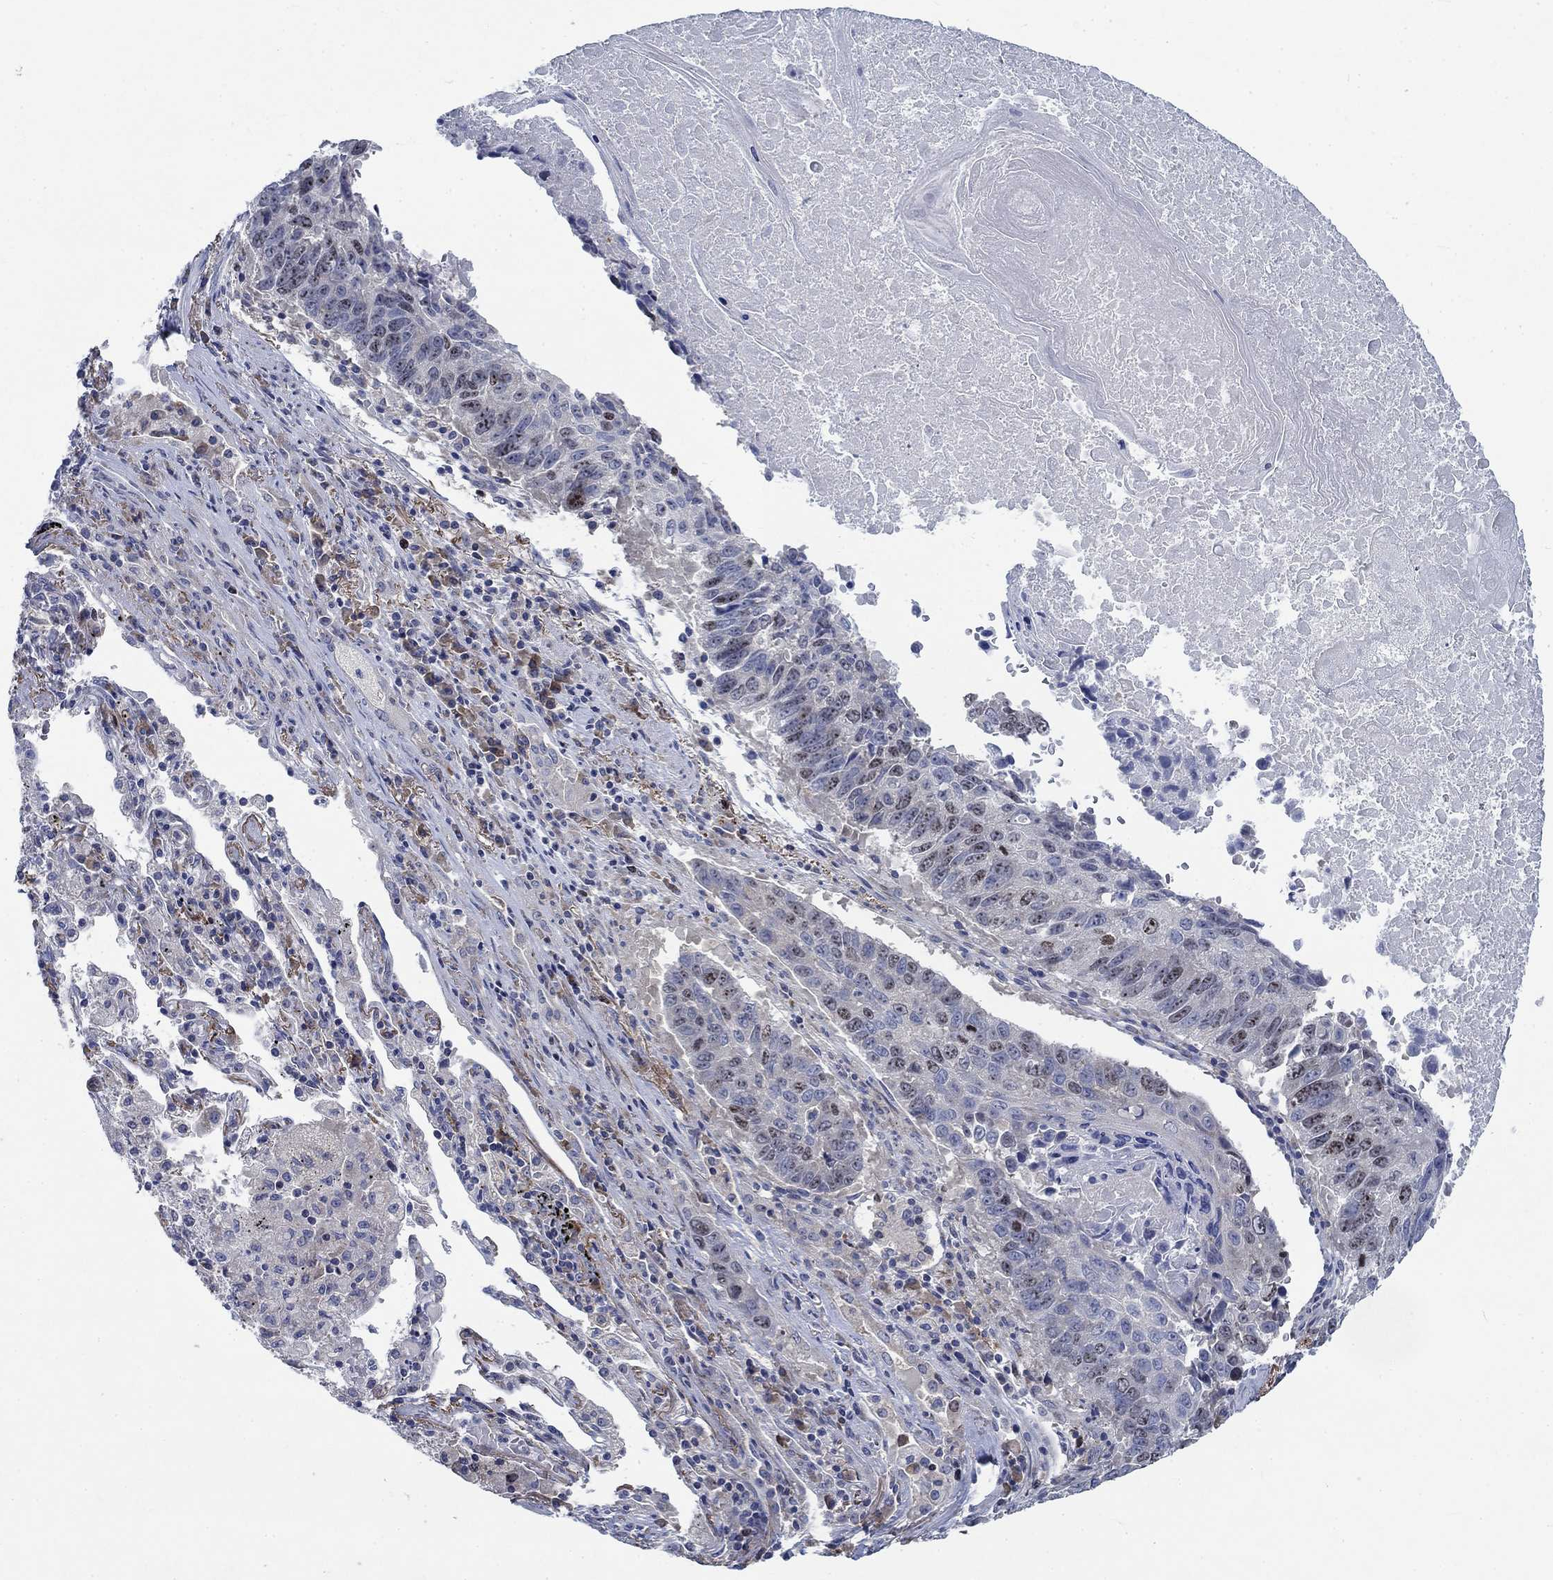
{"staining": {"intensity": "moderate", "quantity": "<25%", "location": "nuclear"}, "tissue": "lung cancer", "cell_type": "Tumor cells", "image_type": "cancer", "snomed": [{"axis": "morphology", "description": "Squamous cell carcinoma, NOS"}, {"axis": "topography", "description": "Lung"}], "caption": "A brown stain highlights moderate nuclear positivity of a protein in human lung cancer tumor cells.", "gene": "MMP24", "patient": {"sex": "male", "age": 73}}